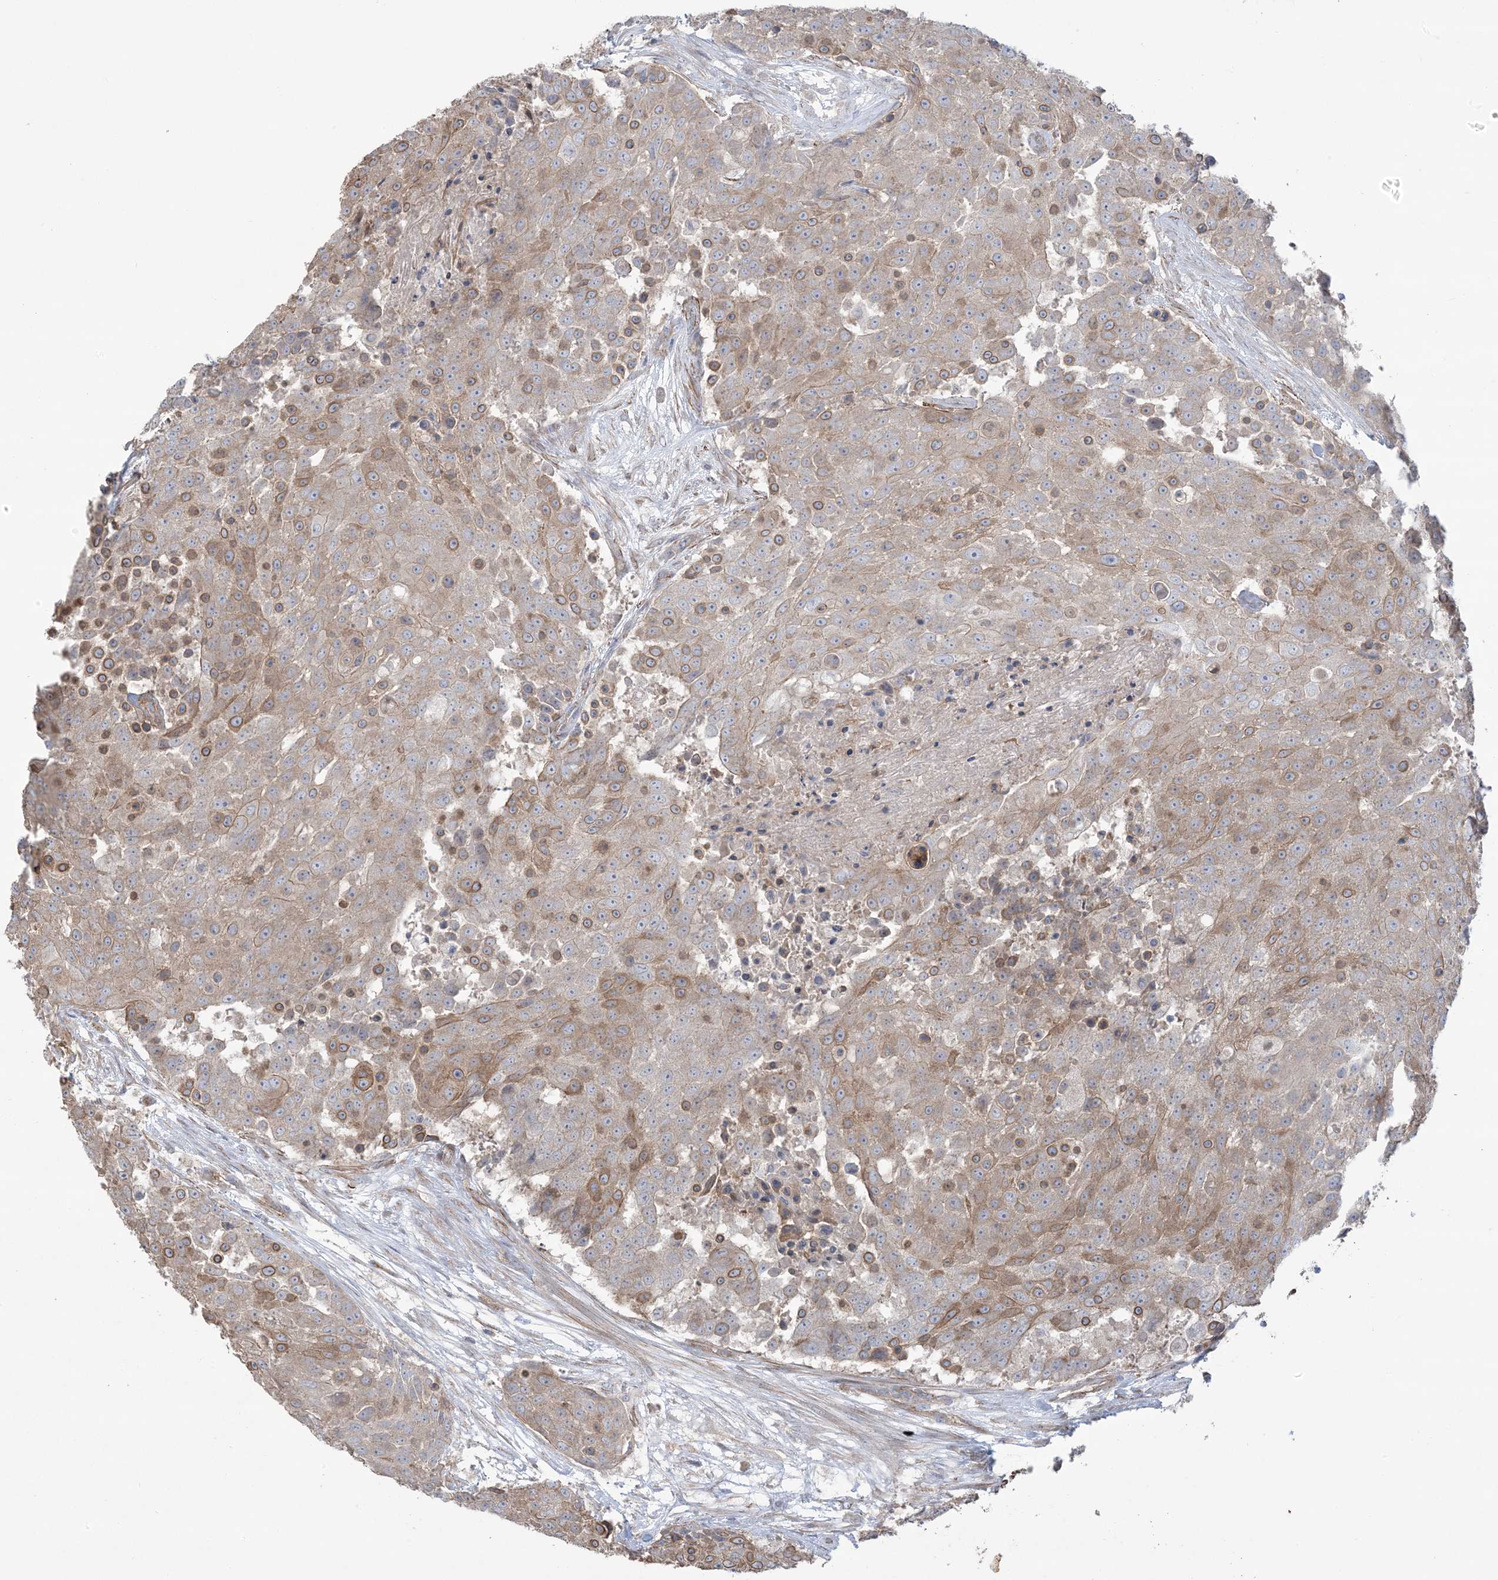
{"staining": {"intensity": "weak", "quantity": ">75%", "location": "cytoplasmic/membranous"}, "tissue": "urothelial cancer", "cell_type": "Tumor cells", "image_type": "cancer", "snomed": [{"axis": "morphology", "description": "Urothelial carcinoma, High grade"}, {"axis": "topography", "description": "Urinary bladder"}], "caption": "Protein expression analysis of urothelial cancer shows weak cytoplasmic/membranous staining in approximately >75% of tumor cells. Ihc stains the protein of interest in brown and the nuclei are stained blue.", "gene": "CCNY", "patient": {"sex": "female", "age": 63}}